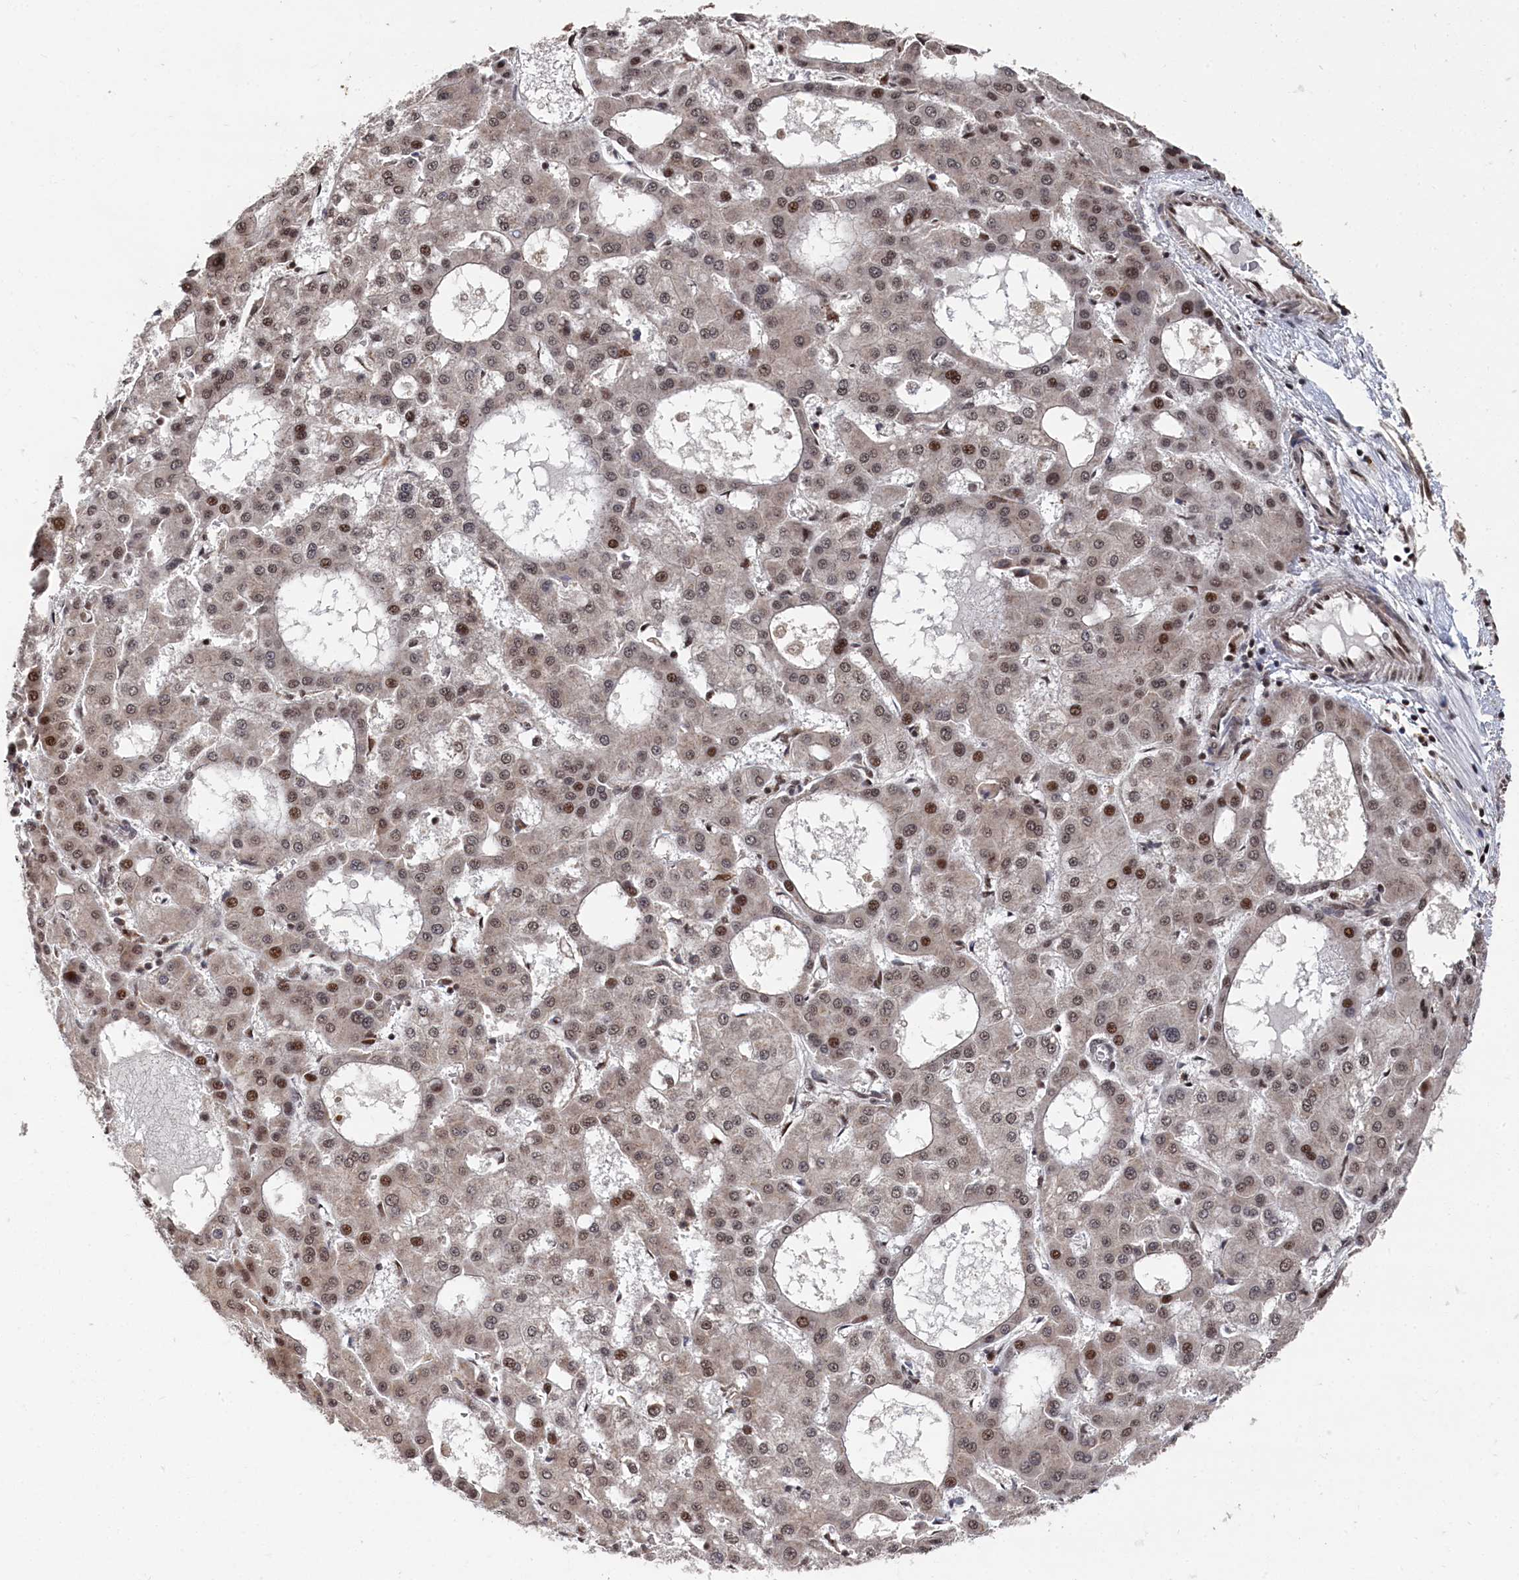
{"staining": {"intensity": "moderate", "quantity": ">75%", "location": "nuclear"}, "tissue": "liver cancer", "cell_type": "Tumor cells", "image_type": "cancer", "snomed": [{"axis": "morphology", "description": "Carcinoma, Hepatocellular, NOS"}, {"axis": "topography", "description": "Liver"}], "caption": "A high-resolution micrograph shows immunohistochemistry staining of liver cancer (hepatocellular carcinoma), which exhibits moderate nuclear expression in about >75% of tumor cells.", "gene": "BUB3", "patient": {"sex": "male", "age": 47}}